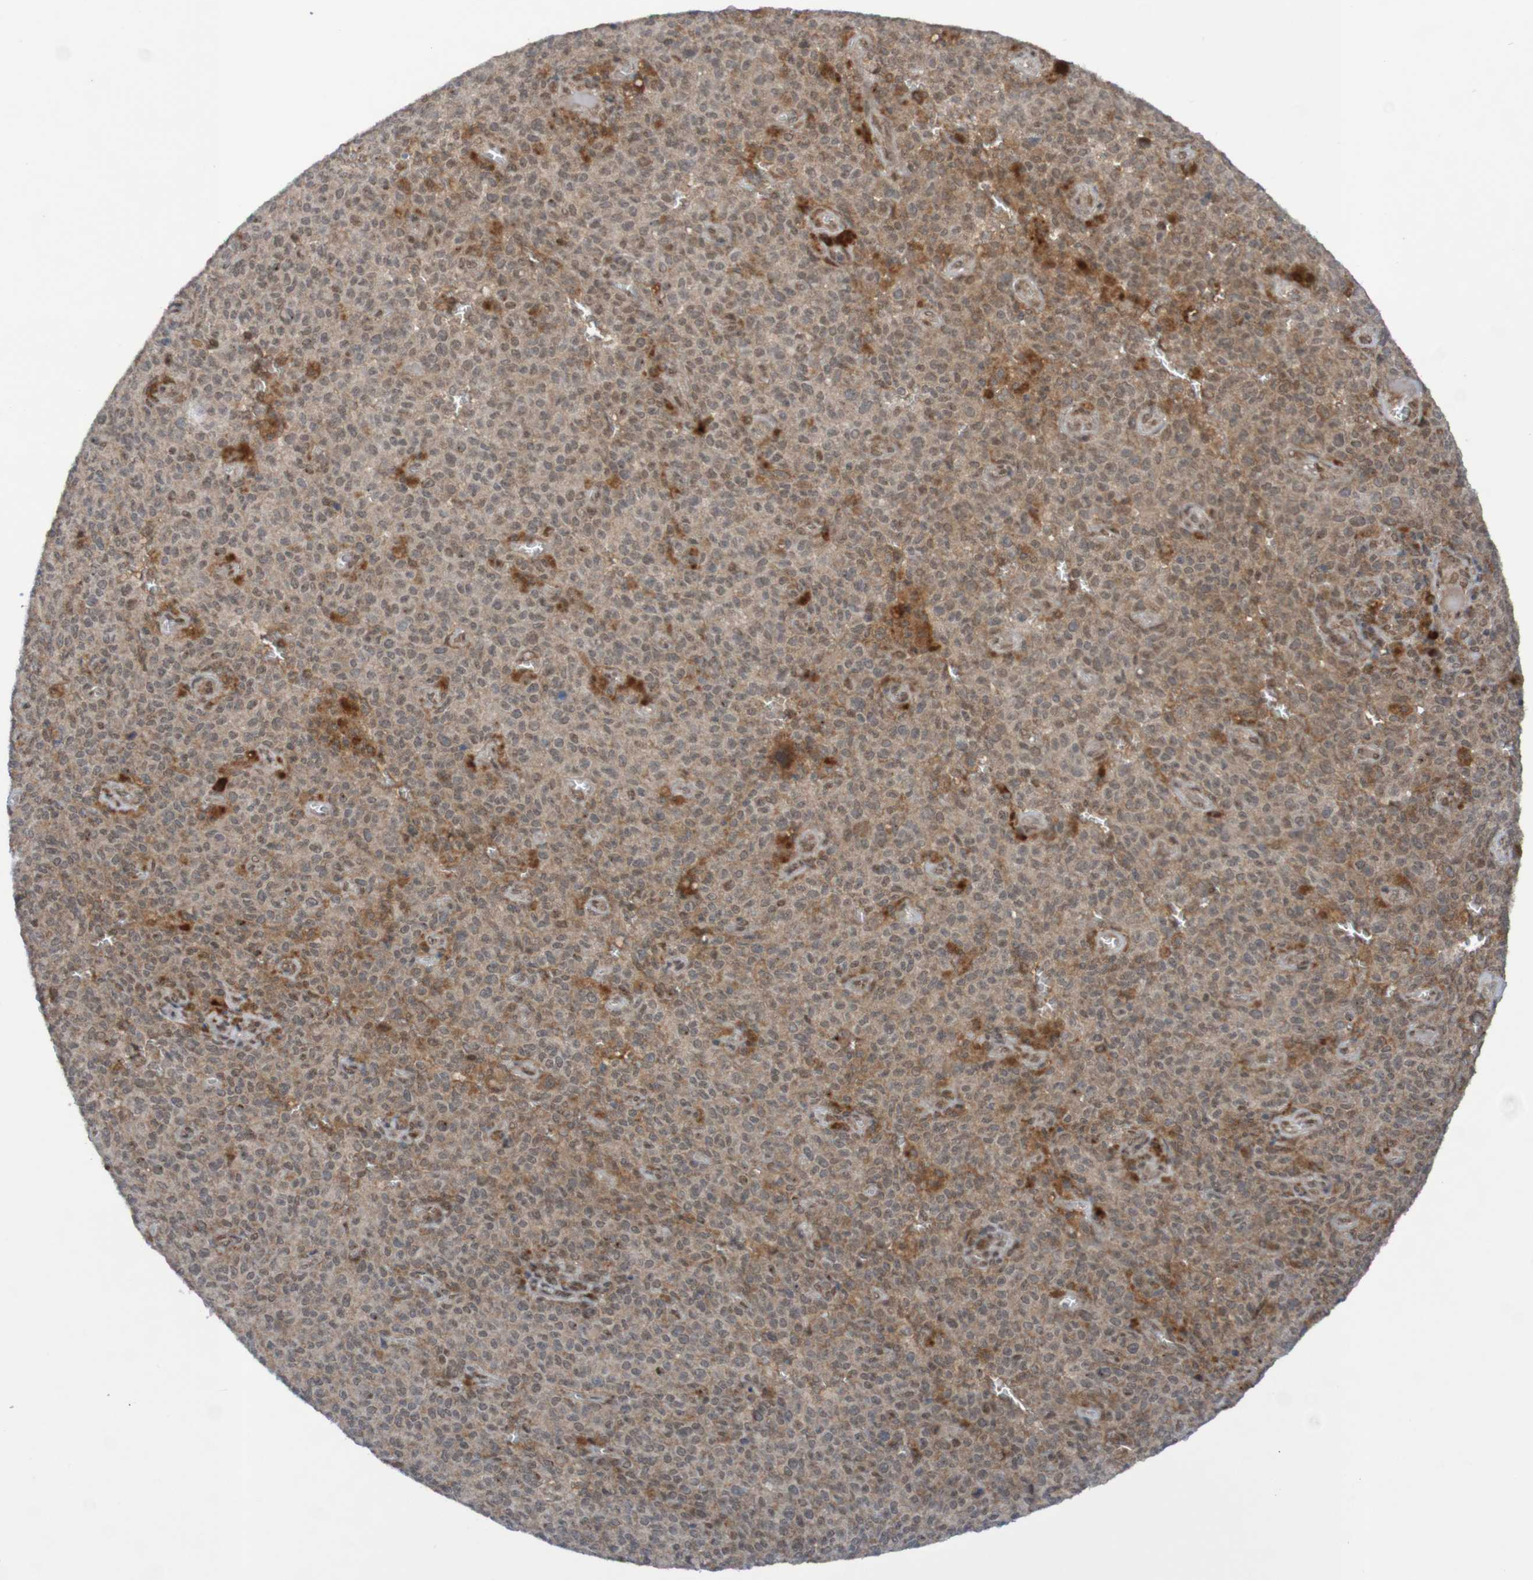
{"staining": {"intensity": "weak", "quantity": ">75%", "location": "cytoplasmic/membranous"}, "tissue": "melanoma", "cell_type": "Tumor cells", "image_type": "cancer", "snomed": [{"axis": "morphology", "description": "Malignant melanoma, NOS"}, {"axis": "topography", "description": "Skin"}], "caption": "Immunohistochemistry (IHC) histopathology image of melanoma stained for a protein (brown), which shows low levels of weak cytoplasmic/membranous staining in approximately >75% of tumor cells.", "gene": "ITLN1", "patient": {"sex": "female", "age": 82}}